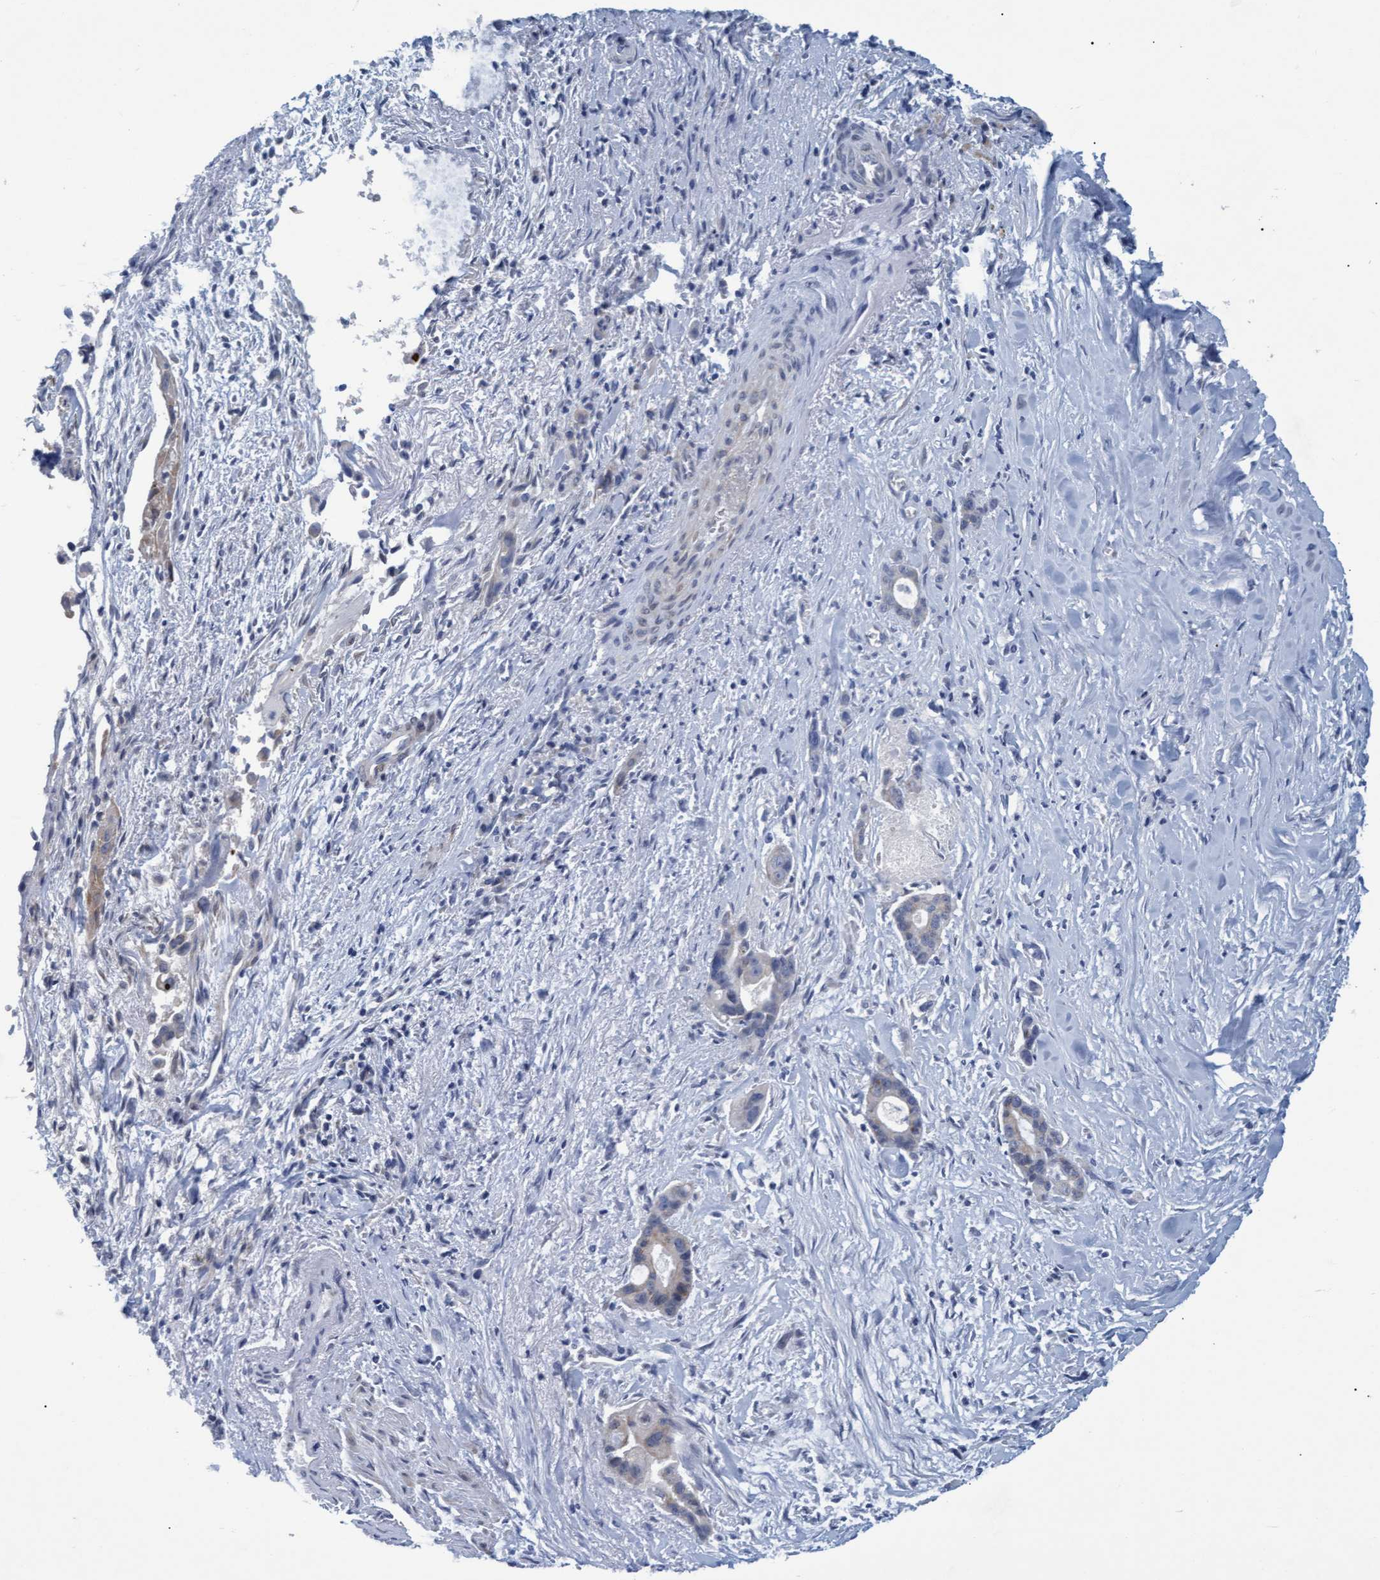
{"staining": {"intensity": "negative", "quantity": "none", "location": "none"}, "tissue": "liver cancer", "cell_type": "Tumor cells", "image_type": "cancer", "snomed": [{"axis": "morphology", "description": "Cholangiocarcinoma"}, {"axis": "topography", "description": "Liver"}], "caption": "IHC micrograph of liver cancer (cholangiocarcinoma) stained for a protein (brown), which shows no expression in tumor cells.", "gene": "SSTR3", "patient": {"sex": "female", "age": 55}}